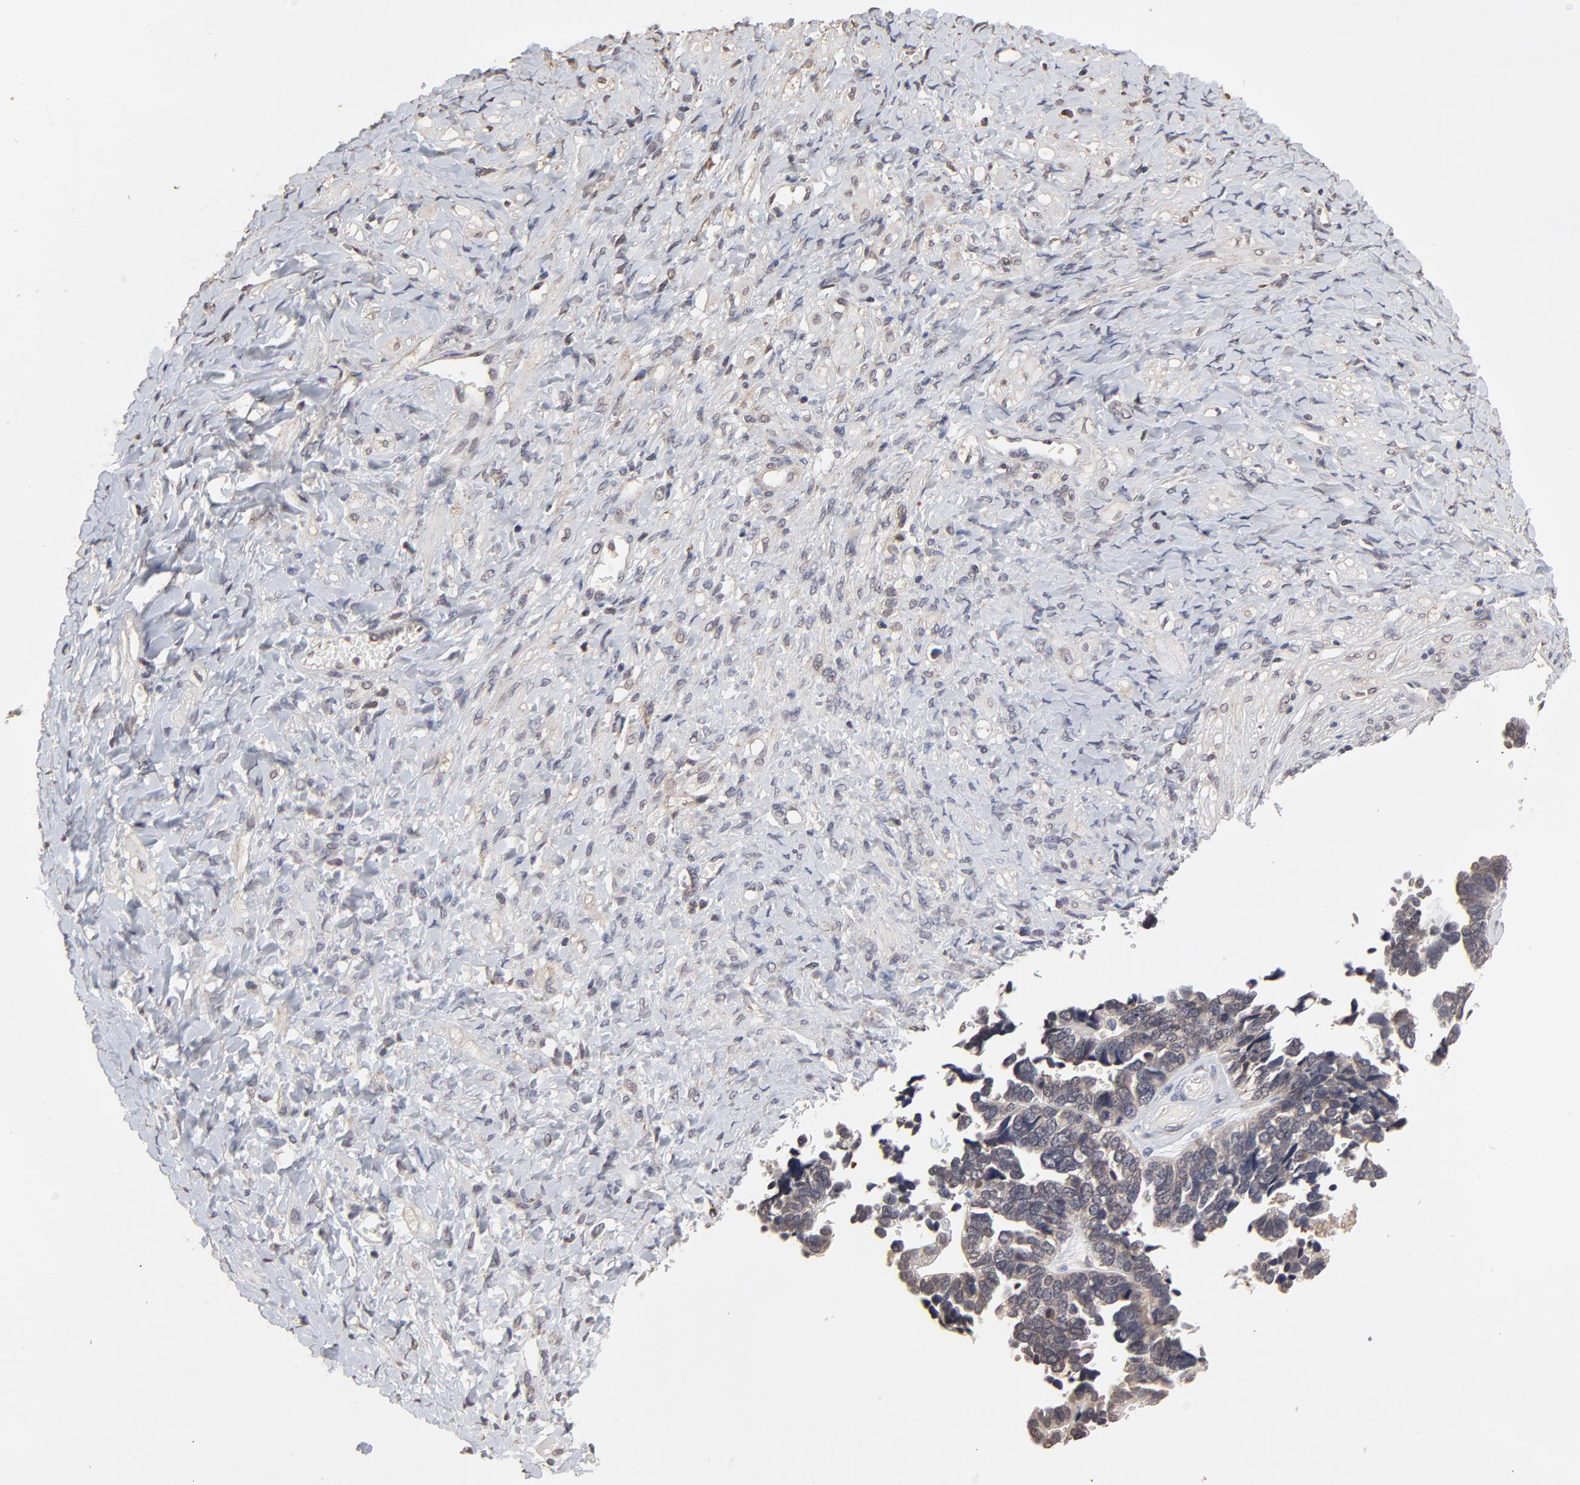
{"staining": {"intensity": "moderate", "quantity": ">75%", "location": "cytoplasmic/membranous"}, "tissue": "ovarian cancer", "cell_type": "Tumor cells", "image_type": "cancer", "snomed": [{"axis": "morphology", "description": "Cystadenocarcinoma, serous, NOS"}, {"axis": "topography", "description": "Ovary"}], "caption": "Ovarian cancer (serous cystadenocarcinoma) stained with immunohistochemistry (IHC) demonstrates moderate cytoplasmic/membranous staining in about >75% of tumor cells. Immunohistochemistry (ihc) stains the protein of interest in brown and the nuclei are stained blue.", "gene": "CHM", "patient": {"sex": "female", "age": 77}}